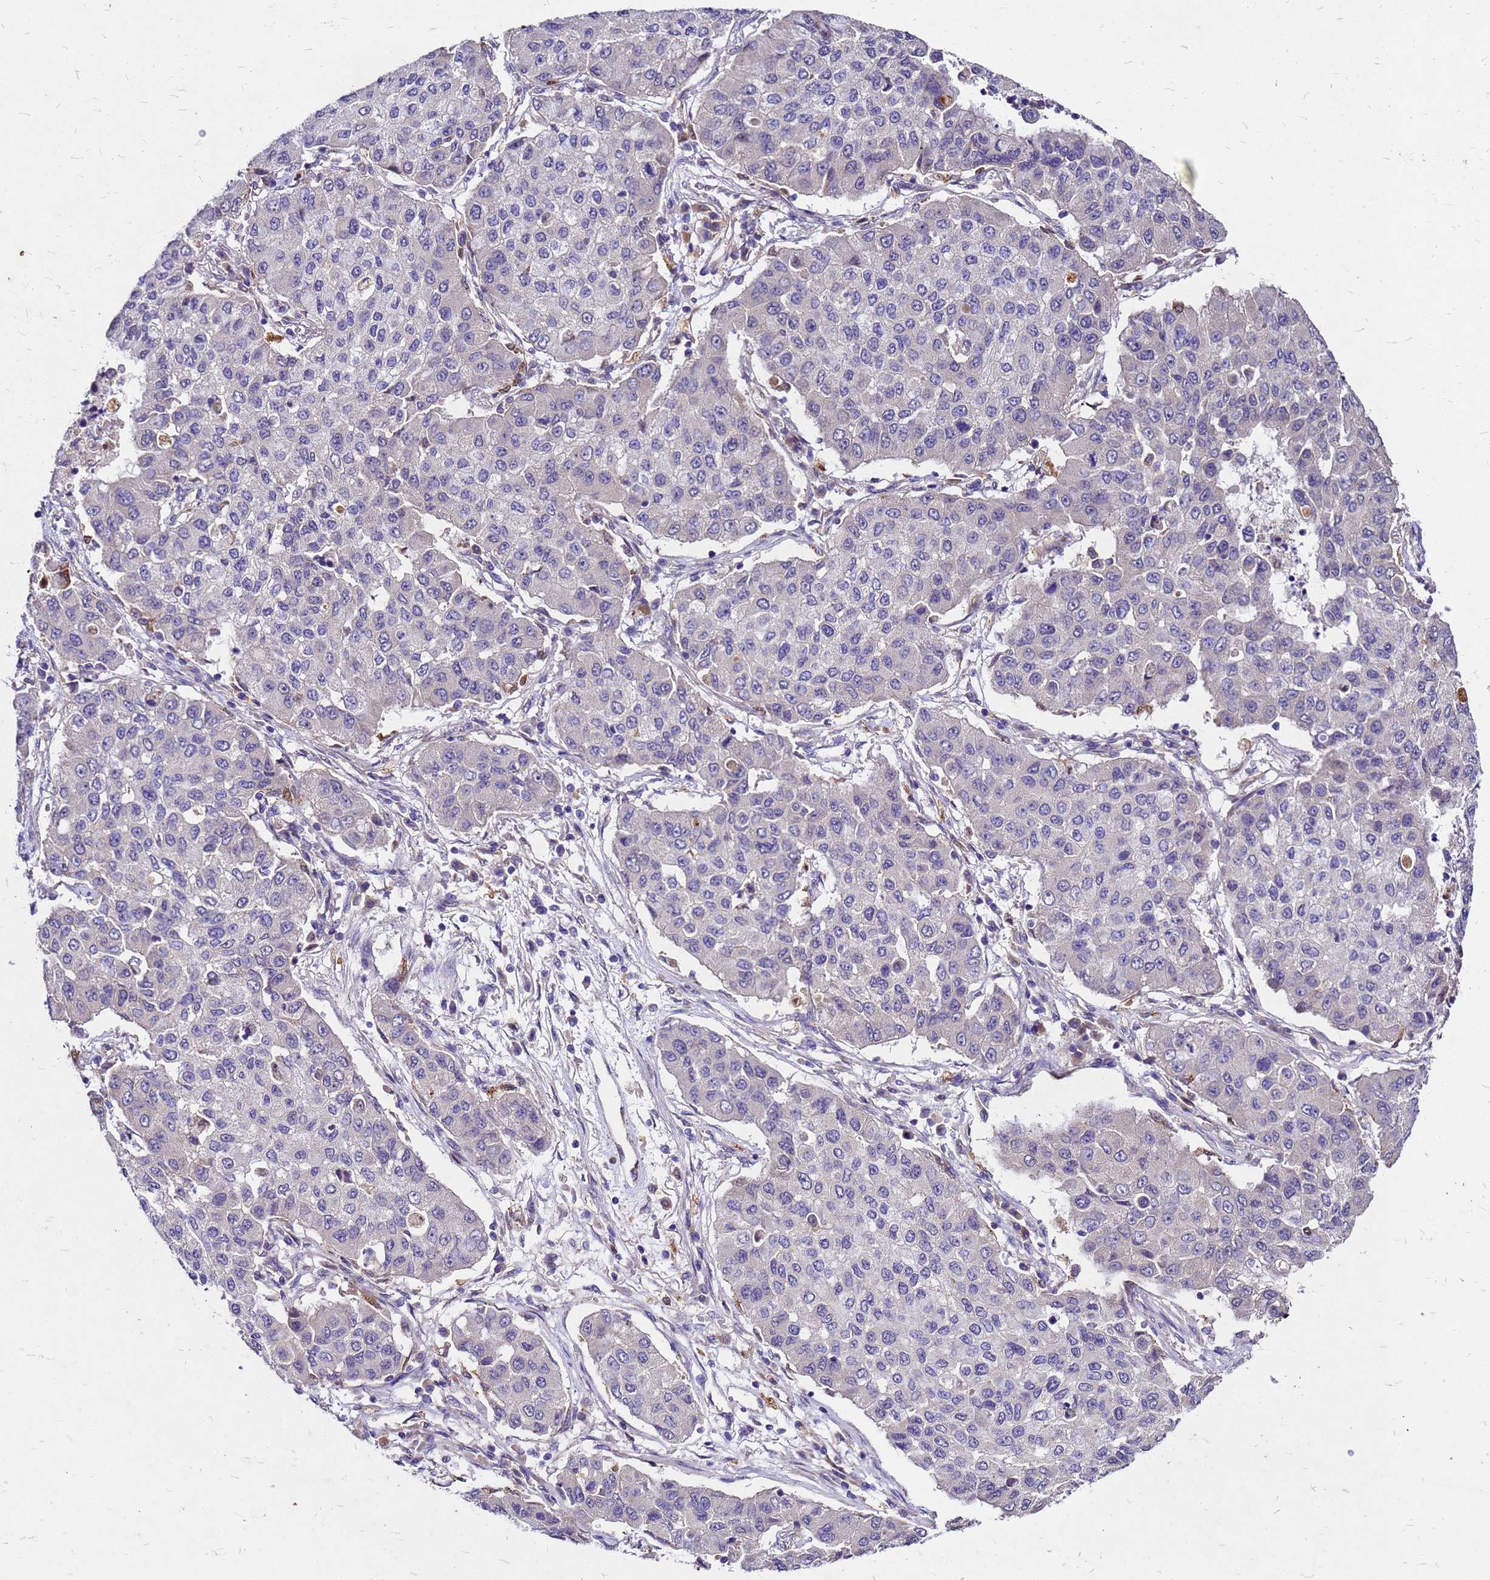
{"staining": {"intensity": "negative", "quantity": "none", "location": "none"}, "tissue": "lung cancer", "cell_type": "Tumor cells", "image_type": "cancer", "snomed": [{"axis": "morphology", "description": "Squamous cell carcinoma, NOS"}, {"axis": "topography", "description": "Lung"}], "caption": "High magnification brightfield microscopy of lung cancer stained with DAB (brown) and counterstained with hematoxylin (blue): tumor cells show no significant expression. Brightfield microscopy of IHC stained with DAB (brown) and hematoxylin (blue), captured at high magnification.", "gene": "DUSP23", "patient": {"sex": "male", "age": 74}}